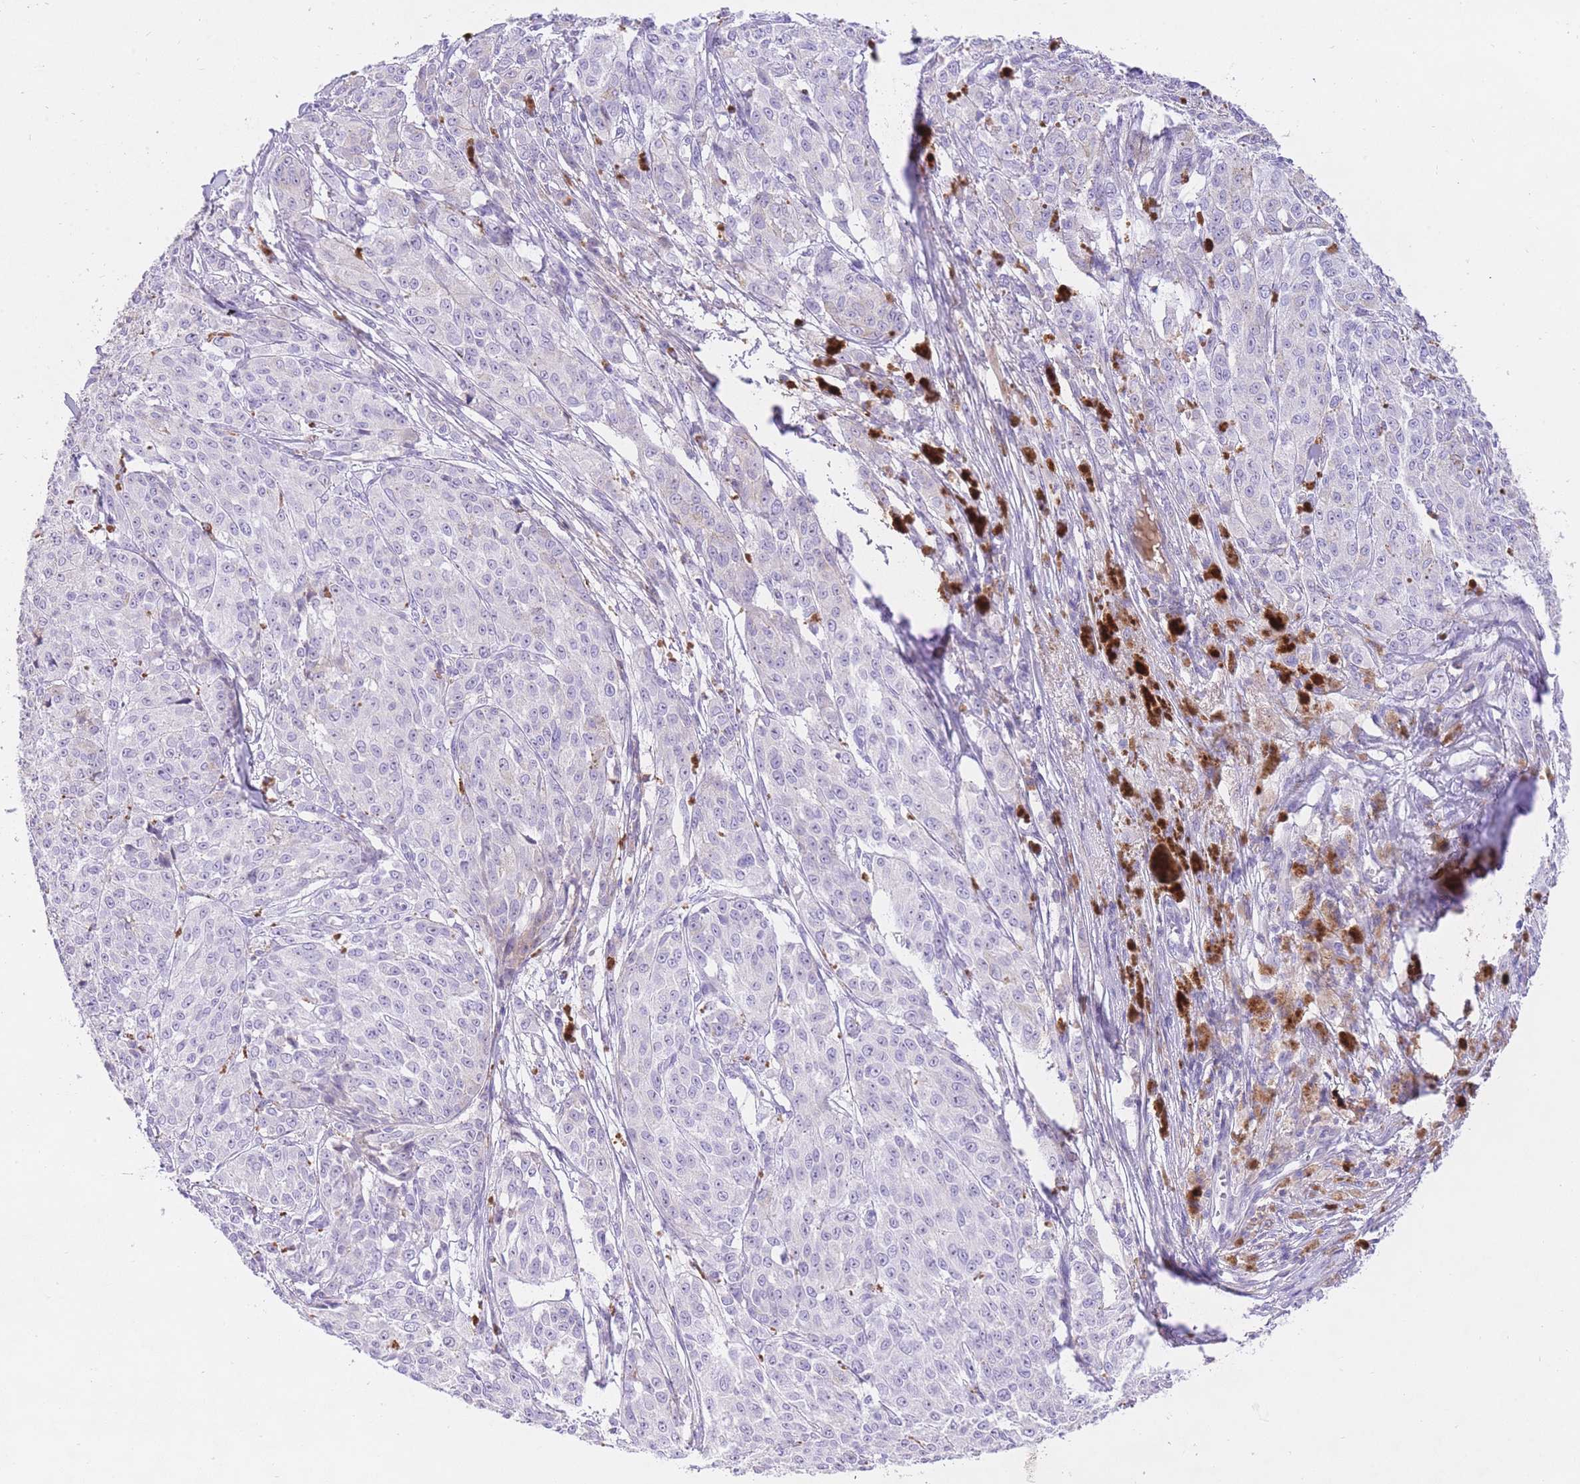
{"staining": {"intensity": "negative", "quantity": "none", "location": "none"}, "tissue": "melanoma", "cell_type": "Tumor cells", "image_type": "cancer", "snomed": [{"axis": "morphology", "description": "Malignant melanoma, NOS"}, {"axis": "topography", "description": "Skin"}], "caption": "This photomicrograph is of malignant melanoma stained with immunohistochemistry (IHC) to label a protein in brown with the nuclei are counter-stained blue. There is no staining in tumor cells.", "gene": "HRG", "patient": {"sex": "female", "age": 52}}